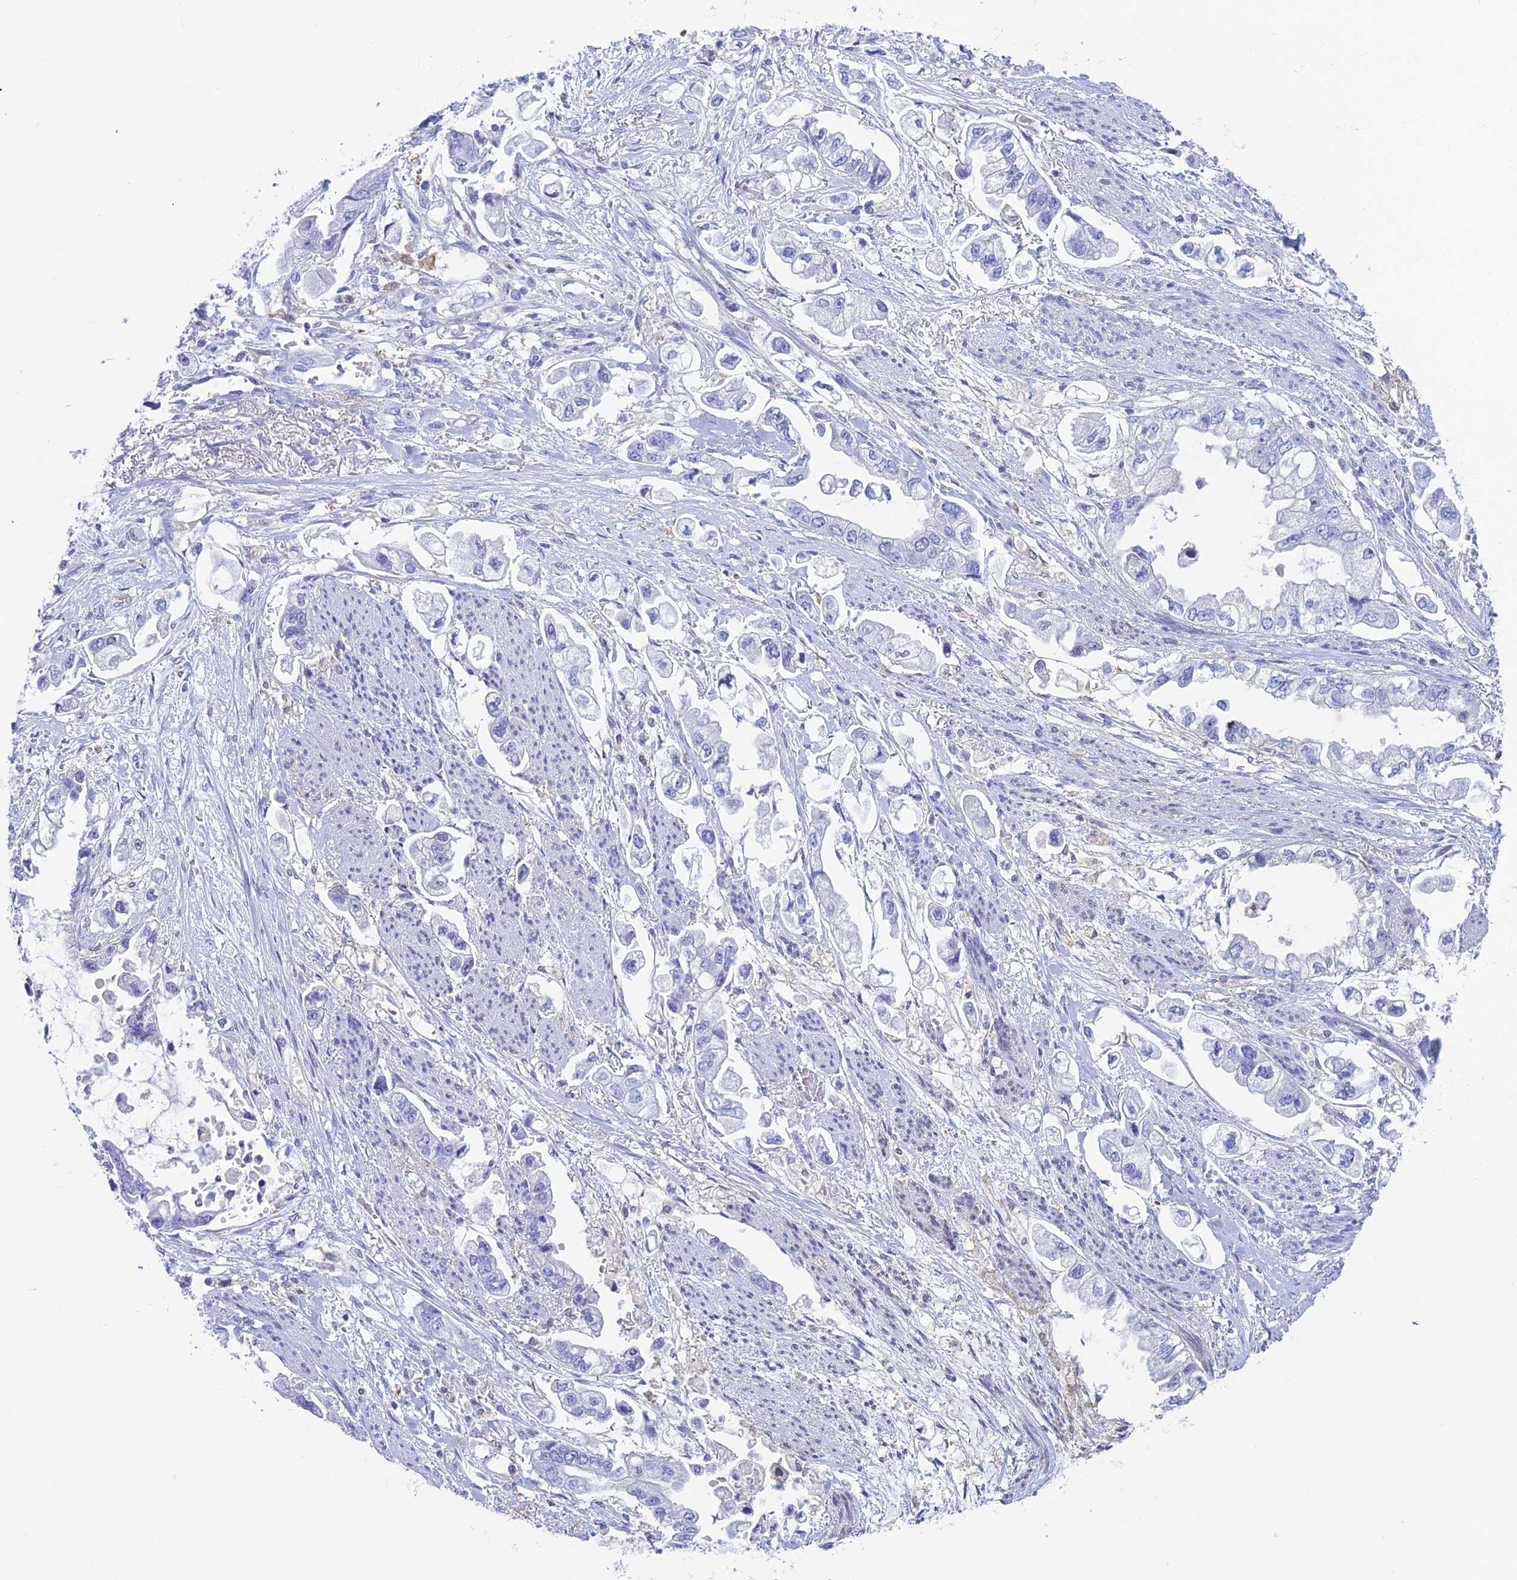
{"staining": {"intensity": "negative", "quantity": "none", "location": "none"}, "tissue": "stomach cancer", "cell_type": "Tumor cells", "image_type": "cancer", "snomed": [{"axis": "morphology", "description": "Adenocarcinoma, NOS"}, {"axis": "topography", "description": "Stomach"}], "caption": "High power microscopy image of an immunohistochemistry micrograph of stomach cancer, revealing no significant positivity in tumor cells.", "gene": "KCNK17", "patient": {"sex": "male", "age": 62}}